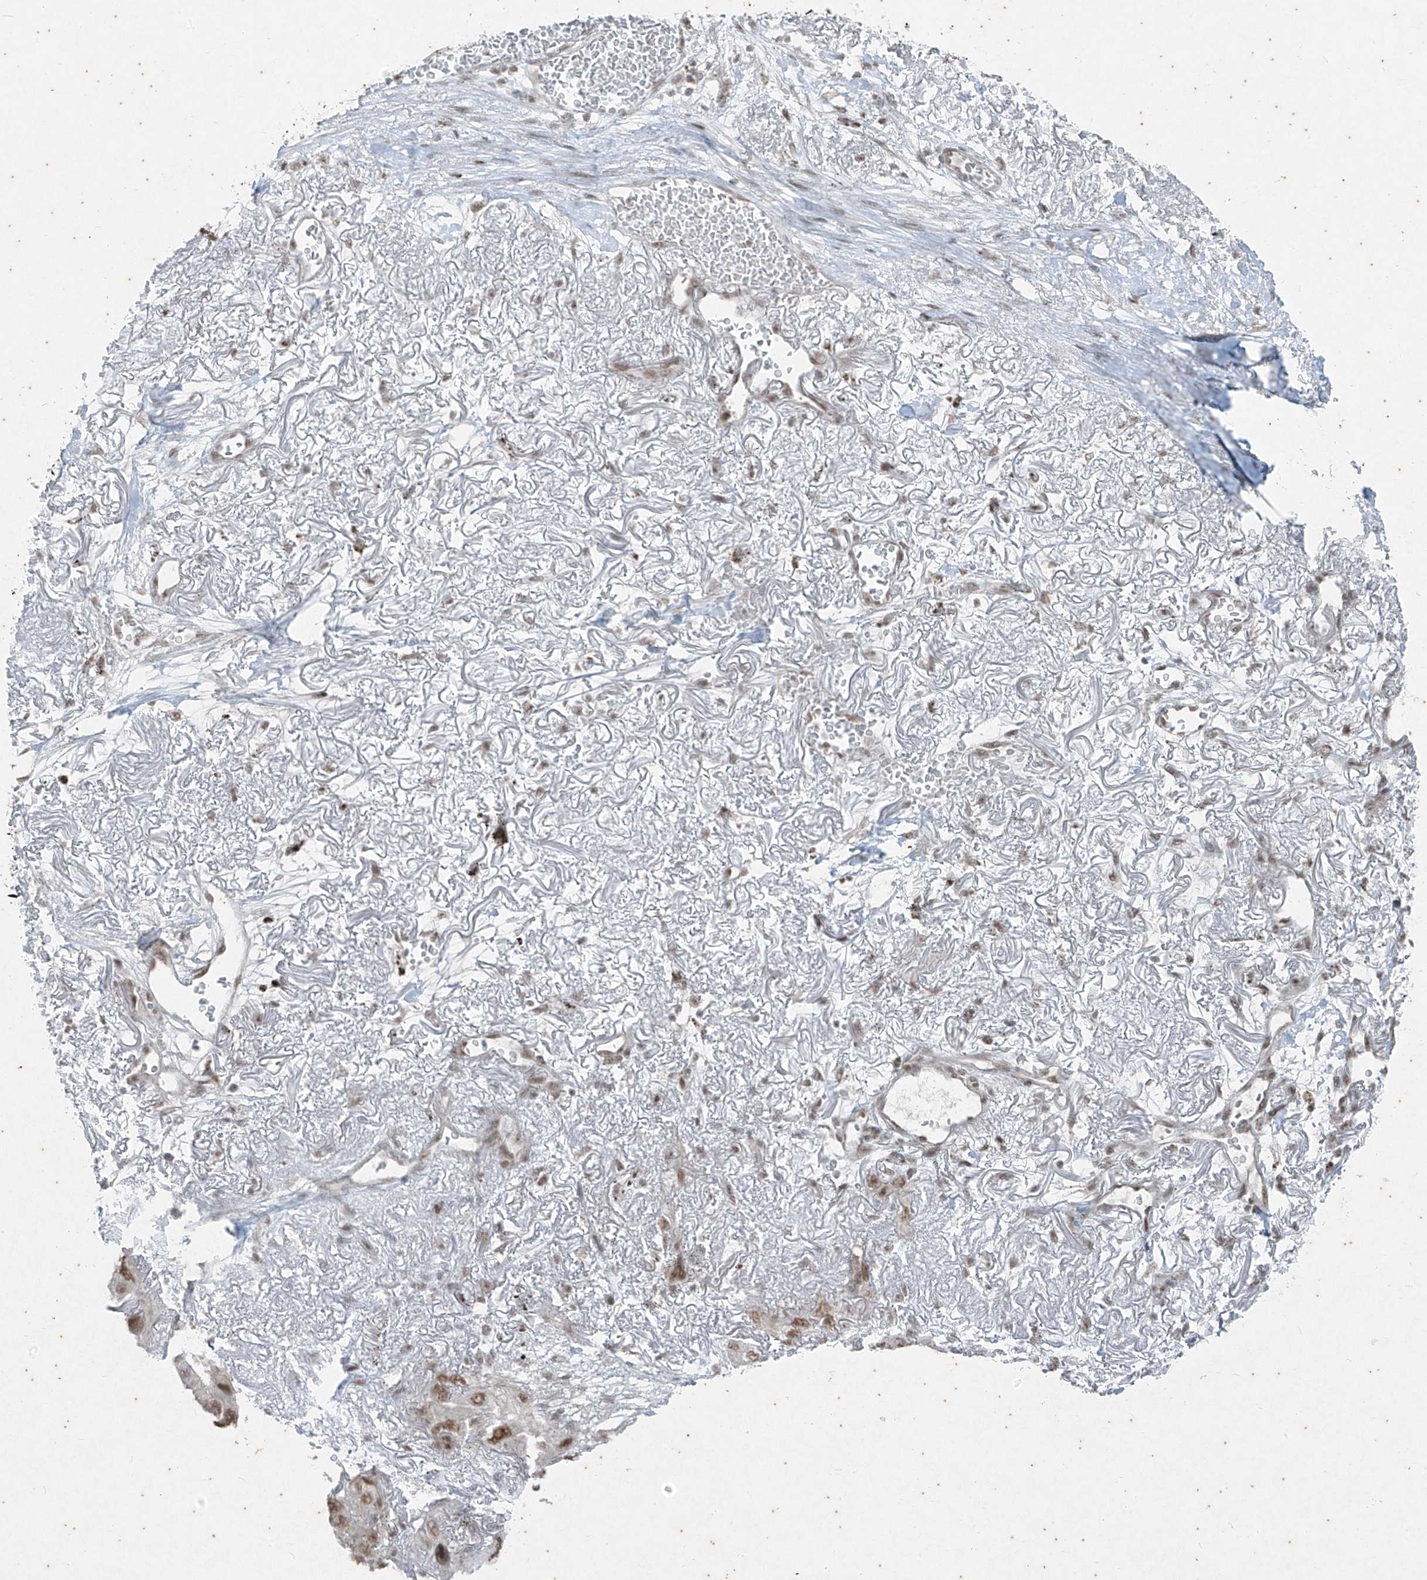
{"staining": {"intensity": "moderate", "quantity": ">75%", "location": "nuclear"}, "tissue": "lung cancer", "cell_type": "Tumor cells", "image_type": "cancer", "snomed": [{"axis": "morphology", "description": "Squamous cell carcinoma, NOS"}, {"axis": "topography", "description": "Lung"}], "caption": "A histopathology image of lung squamous cell carcinoma stained for a protein displays moderate nuclear brown staining in tumor cells. Immunohistochemistry stains the protein in brown and the nuclei are stained blue.", "gene": "ZNF354B", "patient": {"sex": "female", "age": 73}}